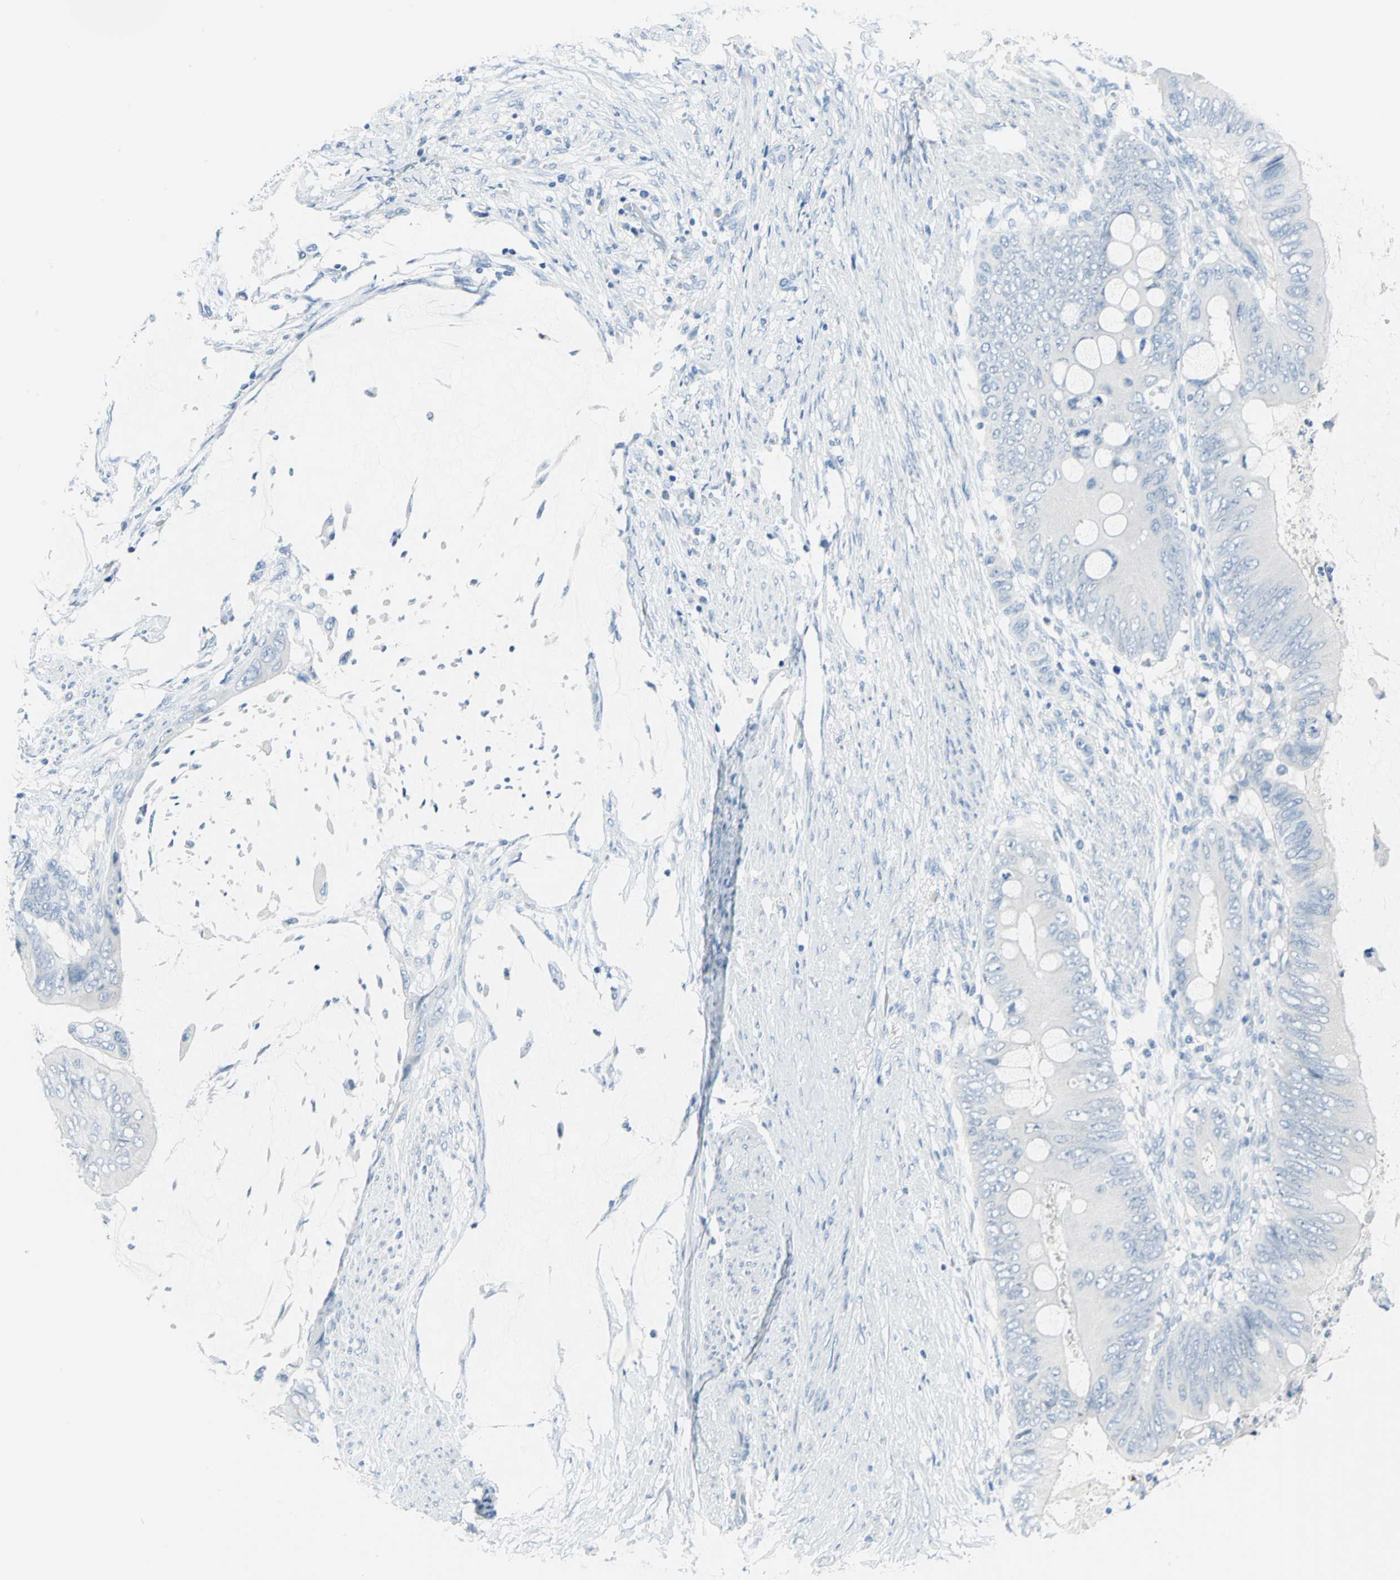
{"staining": {"intensity": "negative", "quantity": "none", "location": "none"}, "tissue": "colorectal cancer", "cell_type": "Tumor cells", "image_type": "cancer", "snomed": [{"axis": "morphology", "description": "Normal tissue, NOS"}, {"axis": "morphology", "description": "Adenocarcinoma, NOS"}, {"axis": "topography", "description": "Rectum"}, {"axis": "topography", "description": "Peripheral nerve tissue"}], "caption": "A high-resolution micrograph shows immunohistochemistry staining of adenocarcinoma (colorectal), which reveals no significant expression in tumor cells.", "gene": "PKLR", "patient": {"sex": "female", "age": 77}}